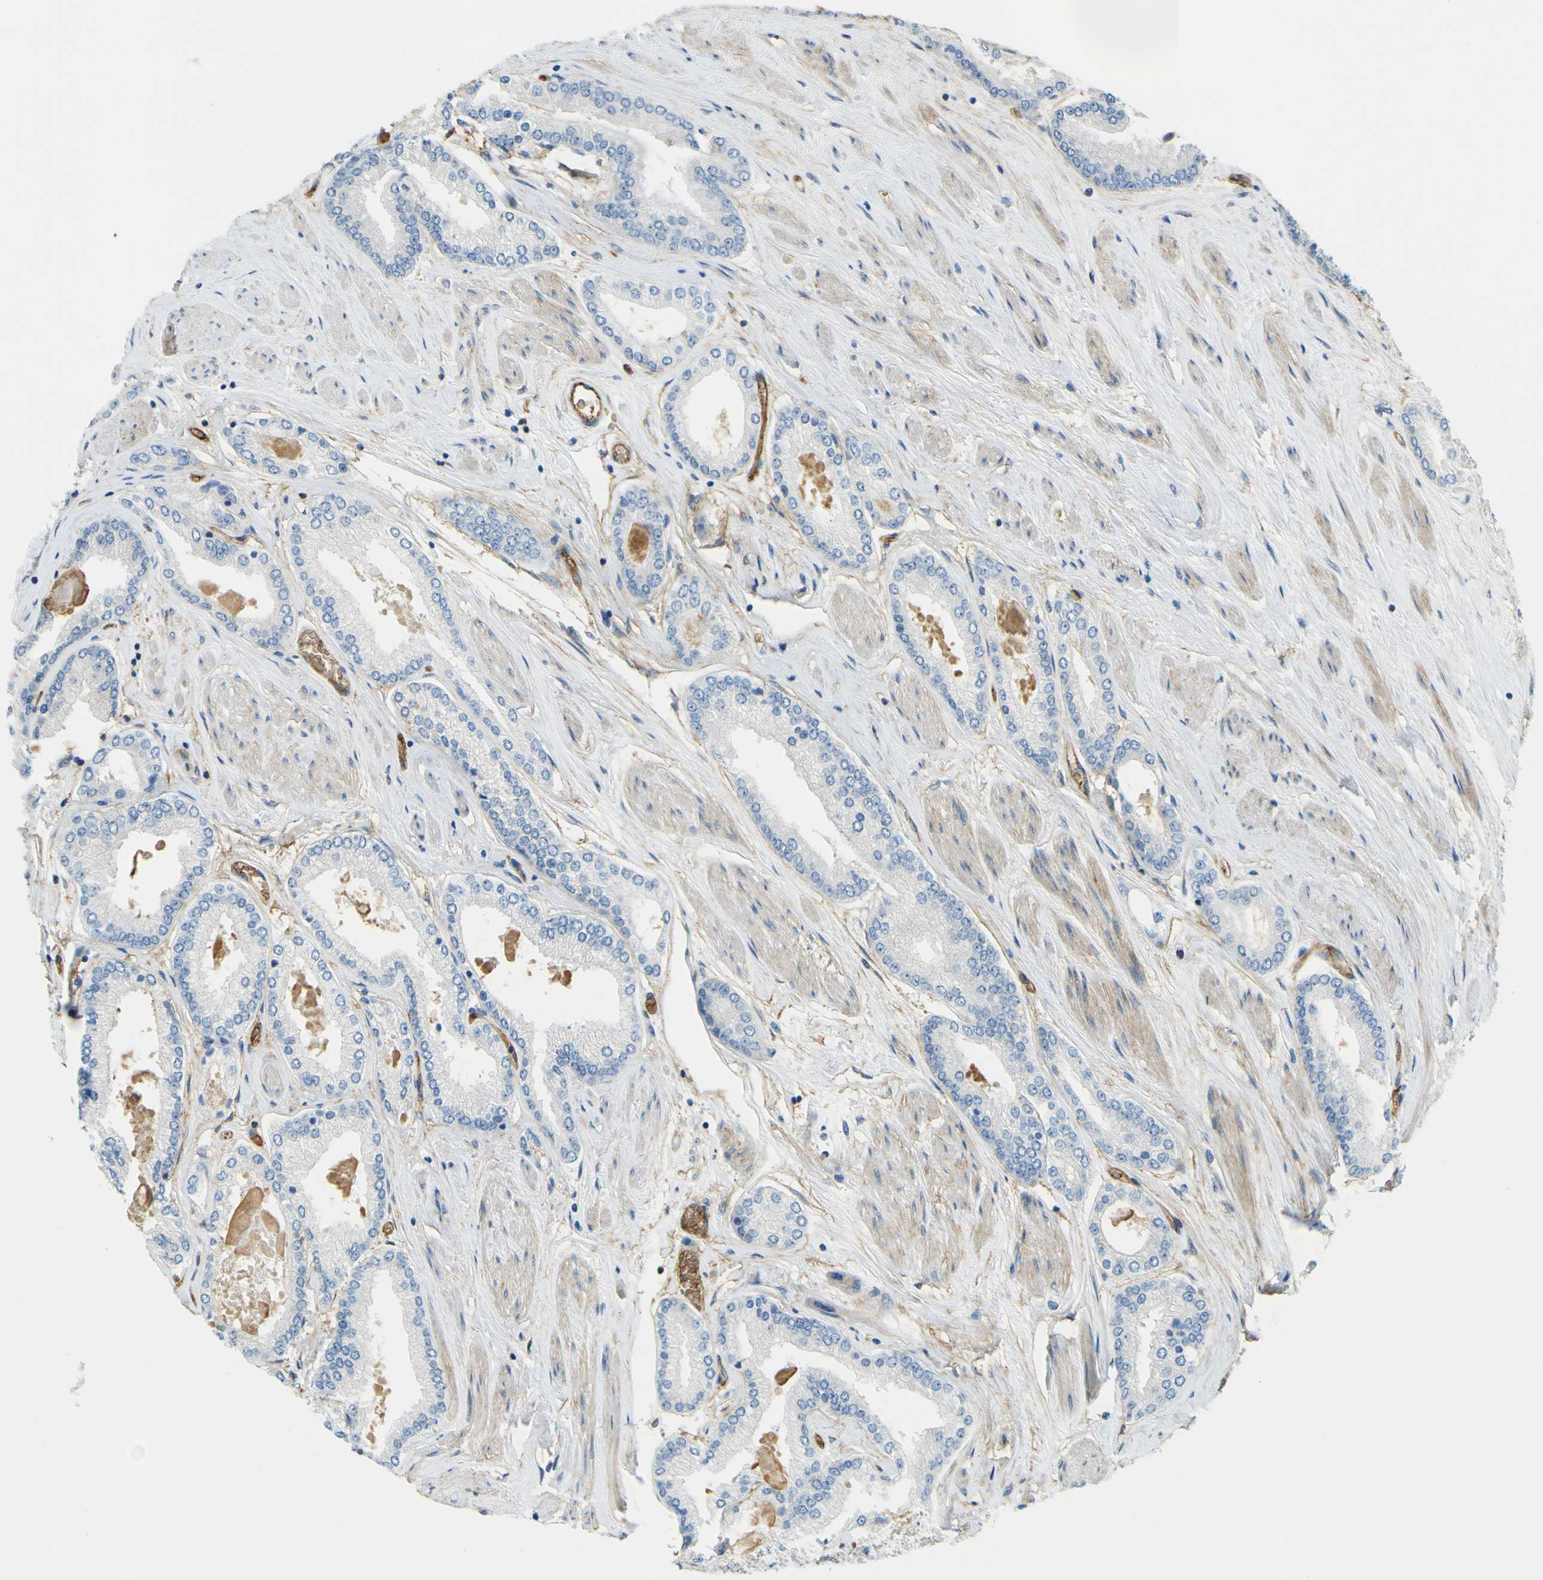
{"staining": {"intensity": "negative", "quantity": "none", "location": "none"}, "tissue": "prostate cancer", "cell_type": "Tumor cells", "image_type": "cancer", "snomed": [{"axis": "morphology", "description": "Adenocarcinoma, High grade"}, {"axis": "topography", "description": "Prostate"}], "caption": "Immunohistochemical staining of human high-grade adenocarcinoma (prostate) demonstrates no significant staining in tumor cells. (DAB immunohistochemistry (IHC) visualized using brightfield microscopy, high magnification).", "gene": "PLXDC1", "patient": {"sex": "male", "age": 59}}